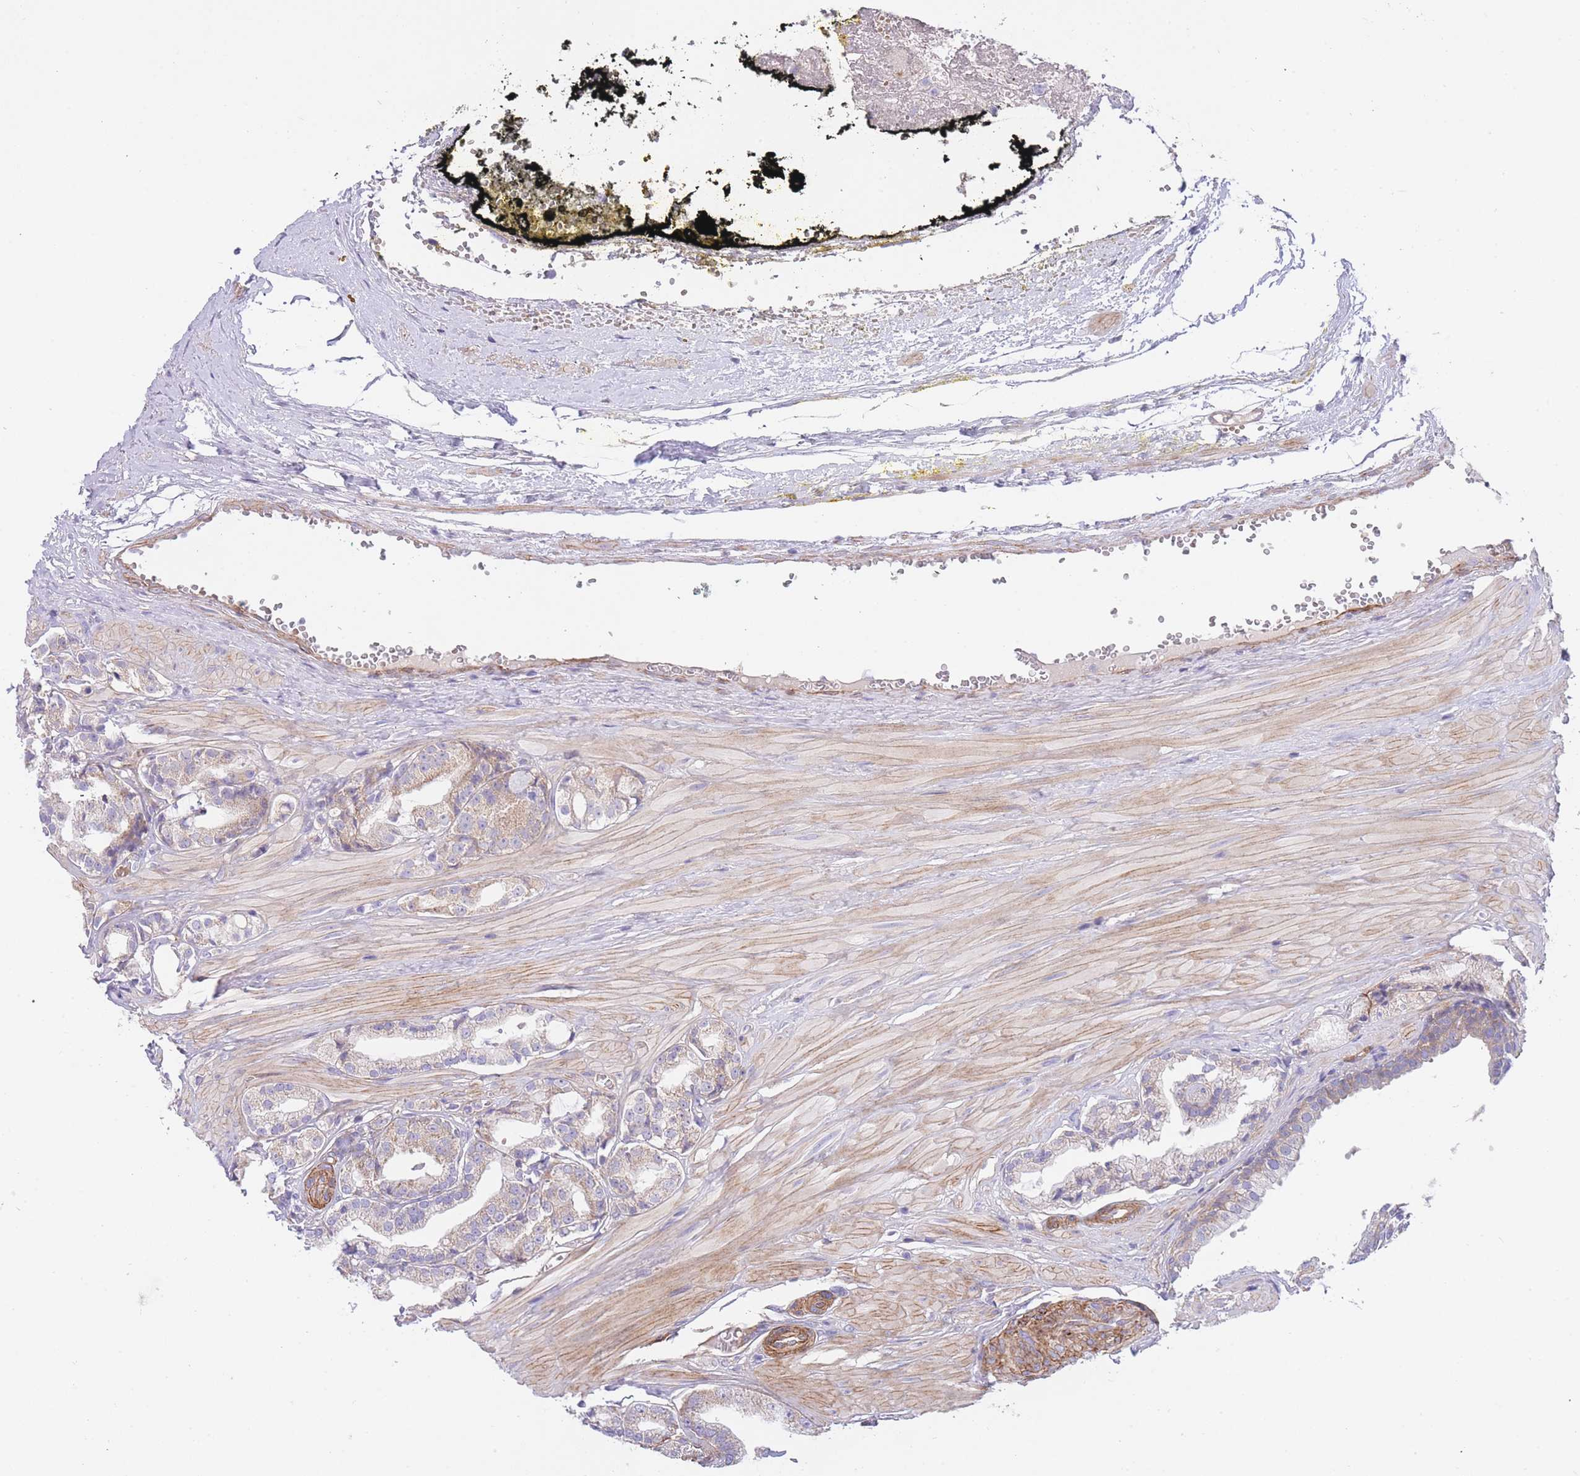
{"staining": {"intensity": "weak", "quantity": "25%-75%", "location": "cytoplasmic/membranous"}, "tissue": "prostate cancer", "cell_type": "Tumor cells", "image_type": "cancer", "snomed": [{"axis": "morphology", "description": "Adenocarcinoma, High grade"}, {"axis": "topography", "description": "Prostate"}], "caption": "Human prostate high-grade adenocarcinoma stained with a brown dye exhibits weak cytoplasmic/membranous positive staining in approximately 25%-75% of tumor cells.", "gene": "CHAC1", "patient": {"sex": "male", "age": 71}}